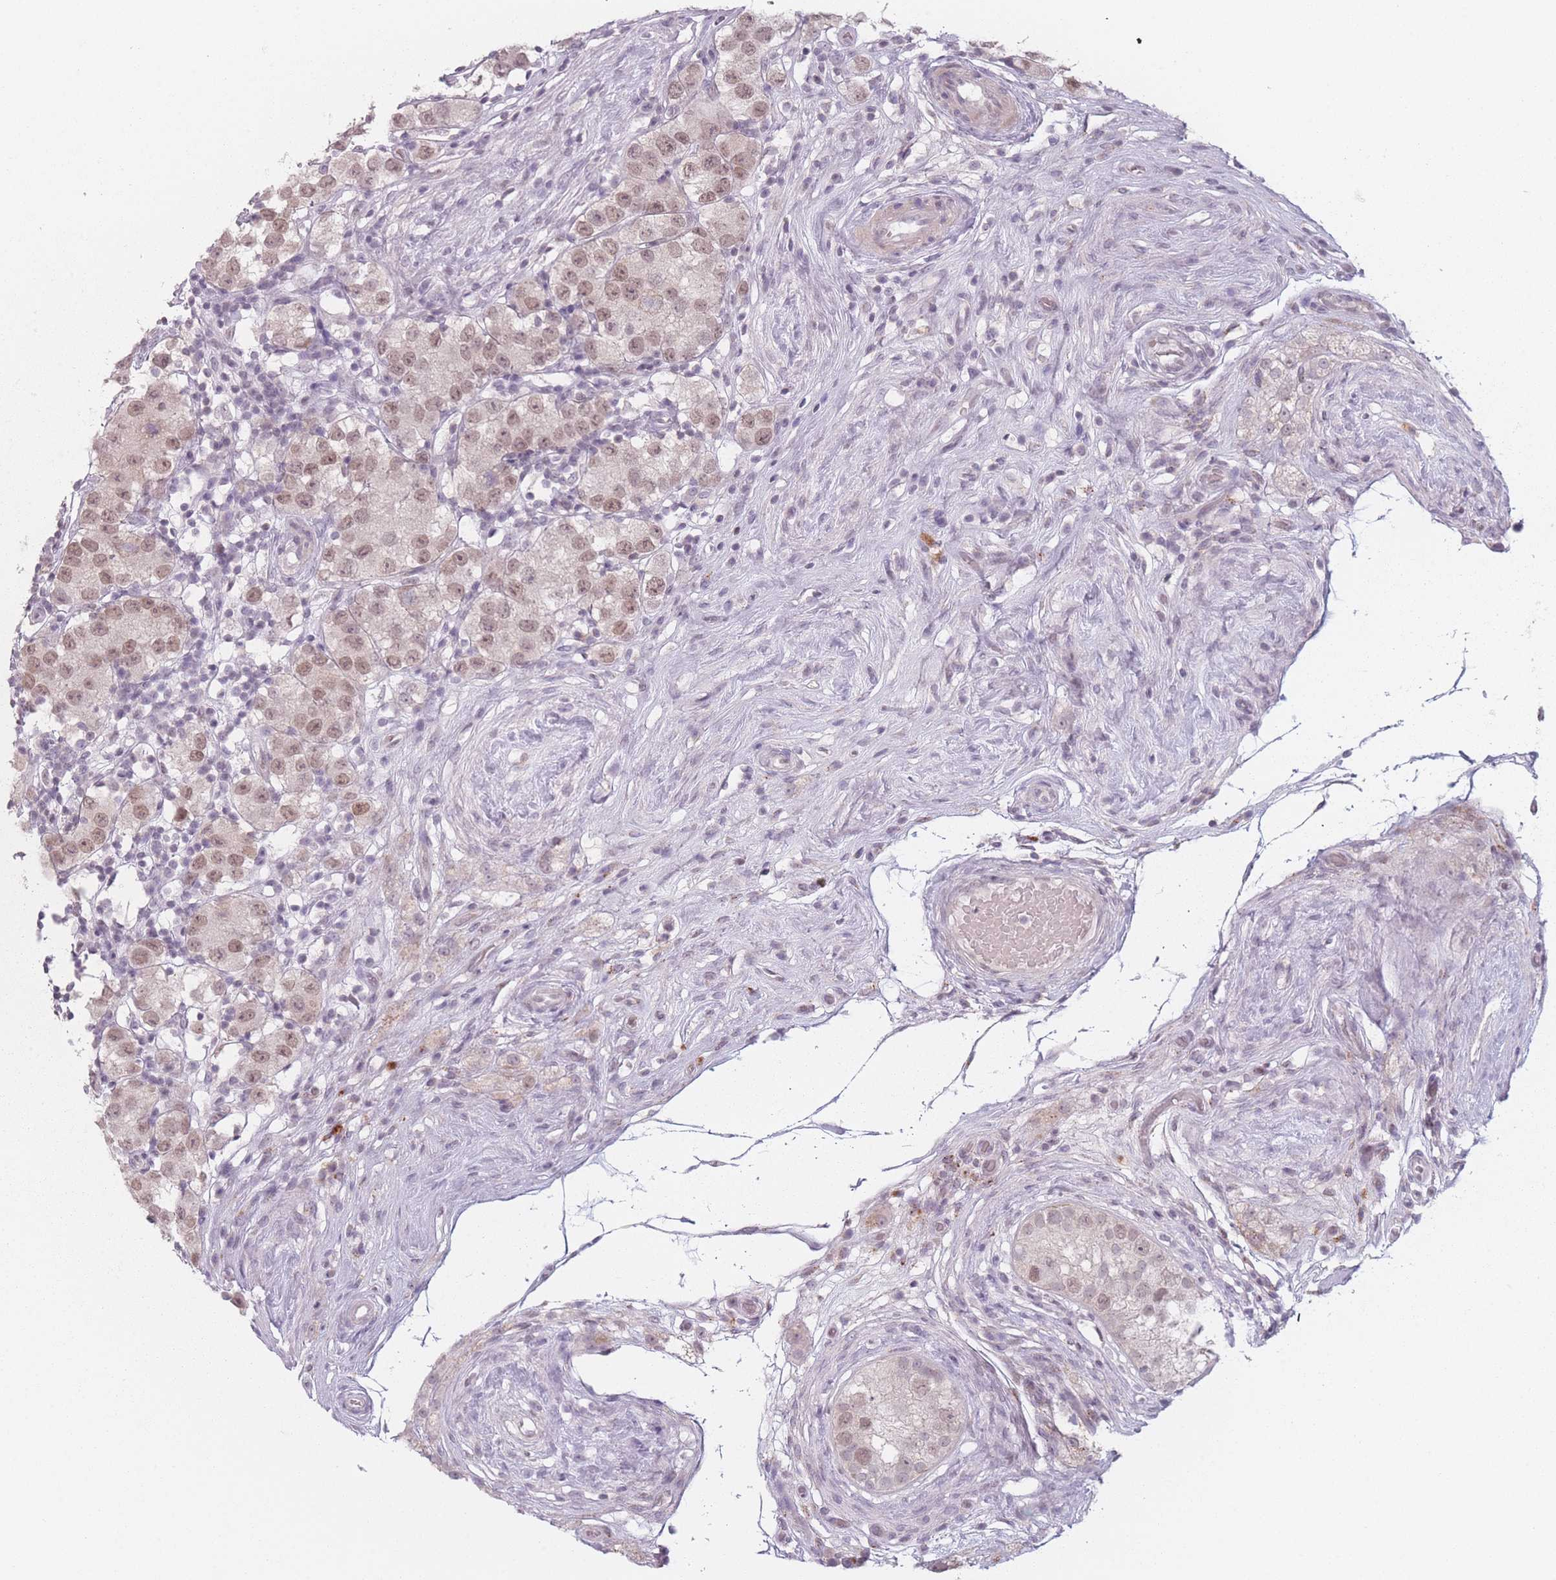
{"staining": {"intensity": "moderate", "quantity": ">75%", "location": "nuclear"}, "tissue": "testis cancer", "cell_type": "Tumor cells", "image_type": "cancer", "snomed": [{"axis": "morphology", "description": "Seminoma, NOS"}, {"axis": "topography", "description": "Testis"}], "caption": "The photomicrograph displays staining of testis cancer, revealing moderate nuclear protein staining (brown color) within tumor cells.", "gene": "OR10C1", "patient": {"sex": "male", "age": 34}}